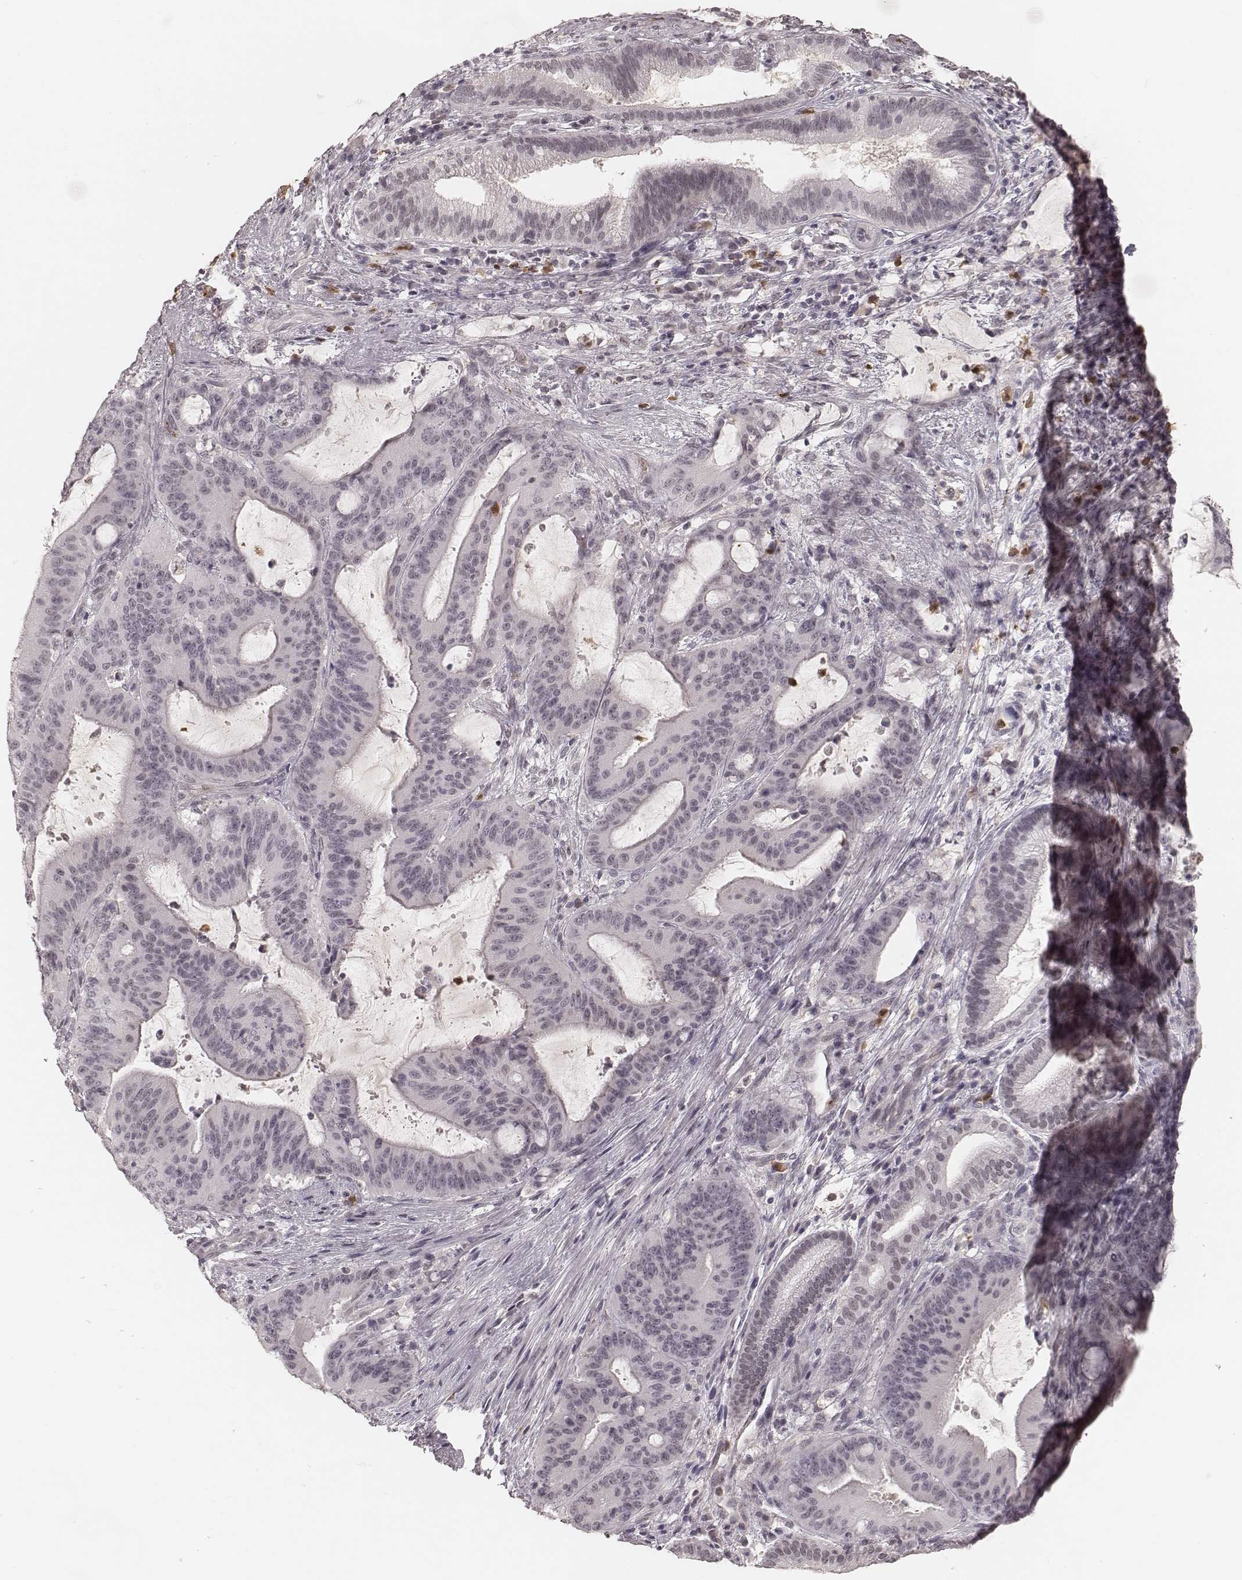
{"staining": {"intensity": "negative", "quantity": "none", "location": "none"}, "tissue": "liver cancer", "cell_type": "Tumor cells", "image_type": "cancer", "snomed": [{"axis": "morphology", "description": "Cholangiocarcinoma"}, {"axis": "topography", "description": "Liver"}], "caption": "Tumor cells show no significant positivity in cholangiocarcinoma (liver).", "gene": "KITLG", "patient": {"sex": "female", "age": 73}}